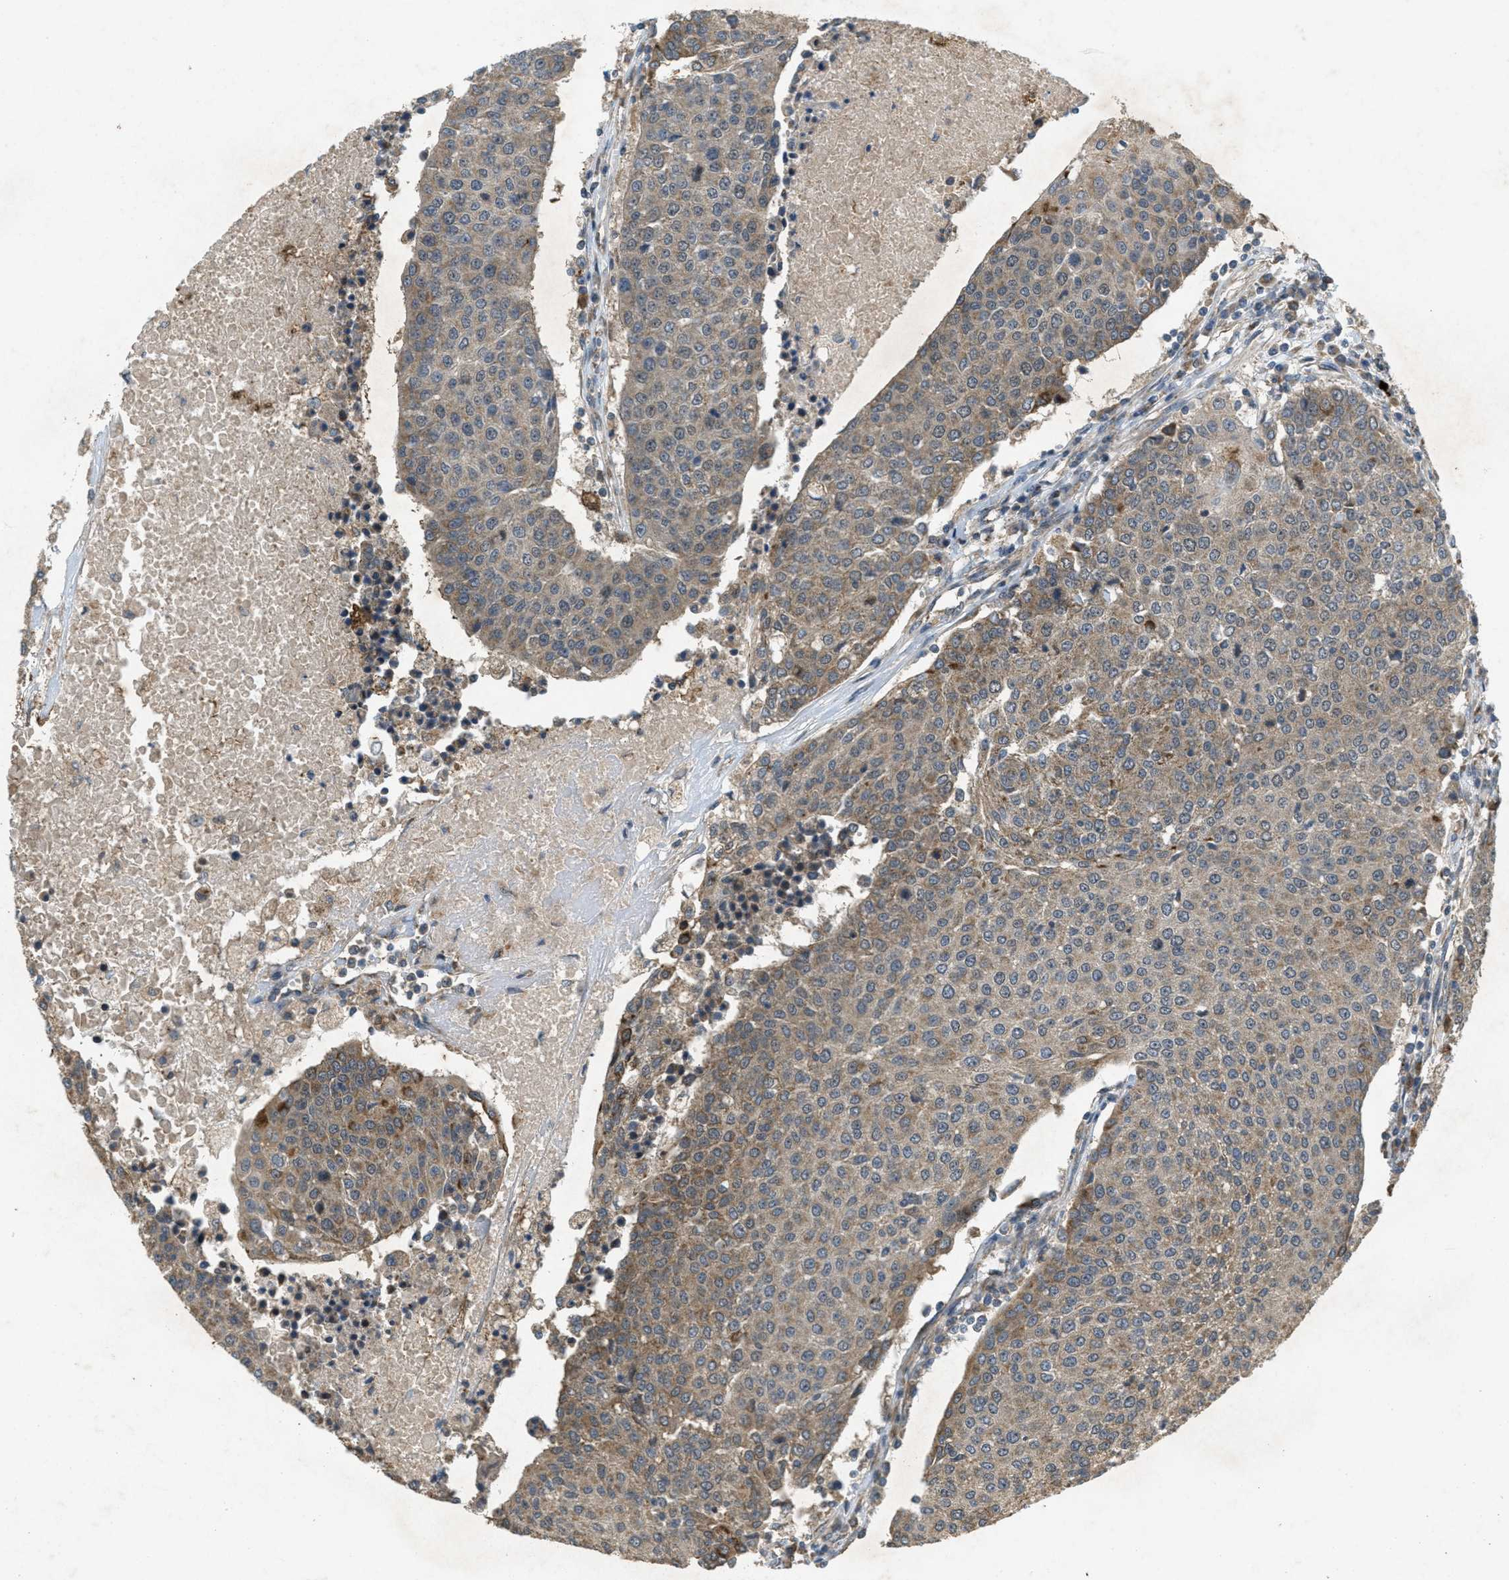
{"staining": {"intensity": "moderate", "quantity": "25%-75%", "location": "cytoplasmic/membranous"}, "tissue": "urothelial cancer", "cell_type": "Tumor cells", "image_type": "cancer", "snomed": [{"axis": "morphology", "description": "Urothelial carcinoma, High grade"}, {"axis": "topography", "description": "Urinary bladder"}], "caption": "Brown immunohistochemical staining in urothelial carcinoma (high-grade) exhibits moderate cytoplasmic/membranous staining in approximately 25%-75% of tumor cells.", "gene": "PPP1R15A", "patient": {"sex": "female", "age": 85}}